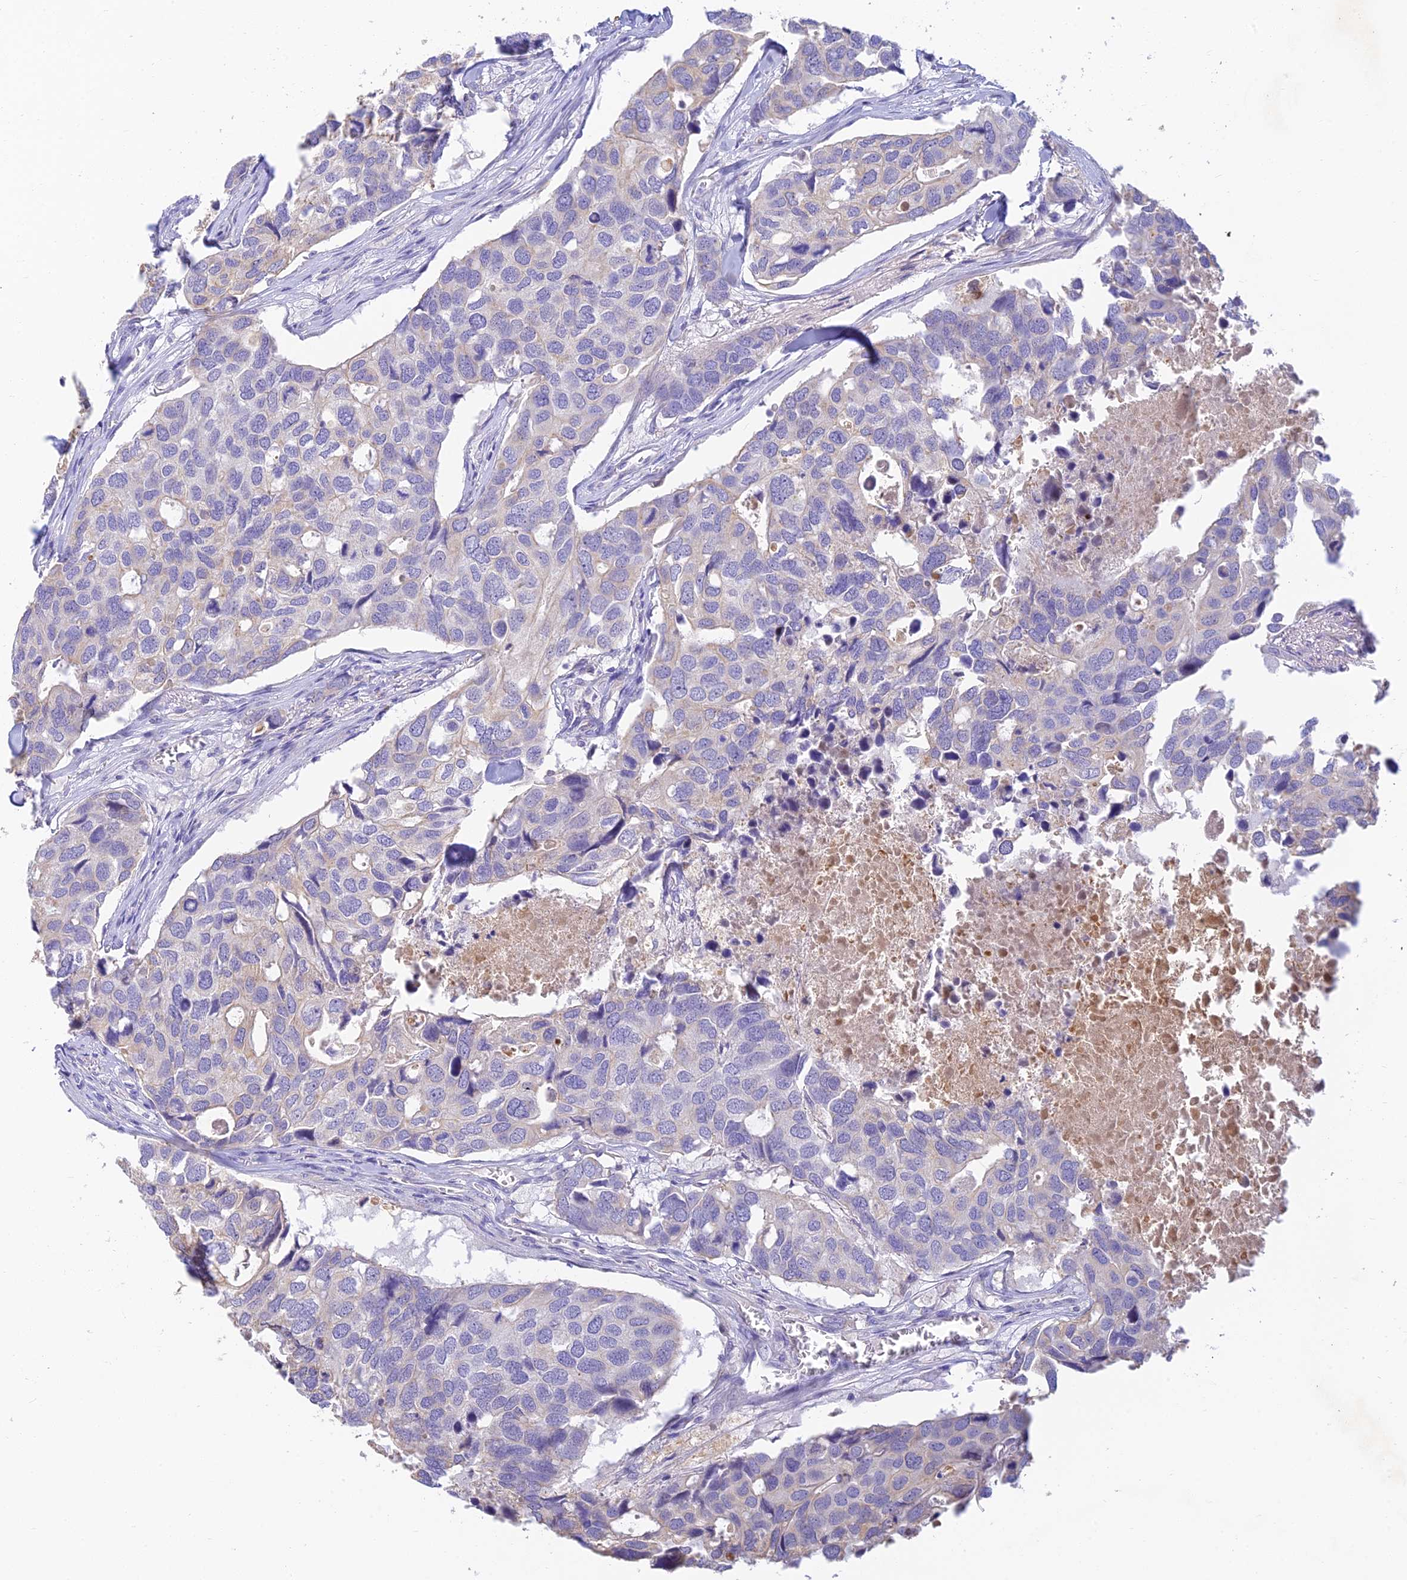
{"staining": {"intensity": "negative", "quantity": "none", "location": "none"}, "tissue": "breast cancer", "cell_type": "Tumor cells", "image_type": "cancer", "snomed": [{"axis": "morphology", "description": "Duct carcinoma"}, {"axis": "topography", "description": "Breast"}], "caption": "Immunohistochemical staining of intraductal carcinoma (breast) shows no significant staining in tumor cells.", "gene": "INTS13", "patient": {"sex": "female", "age": 83}}